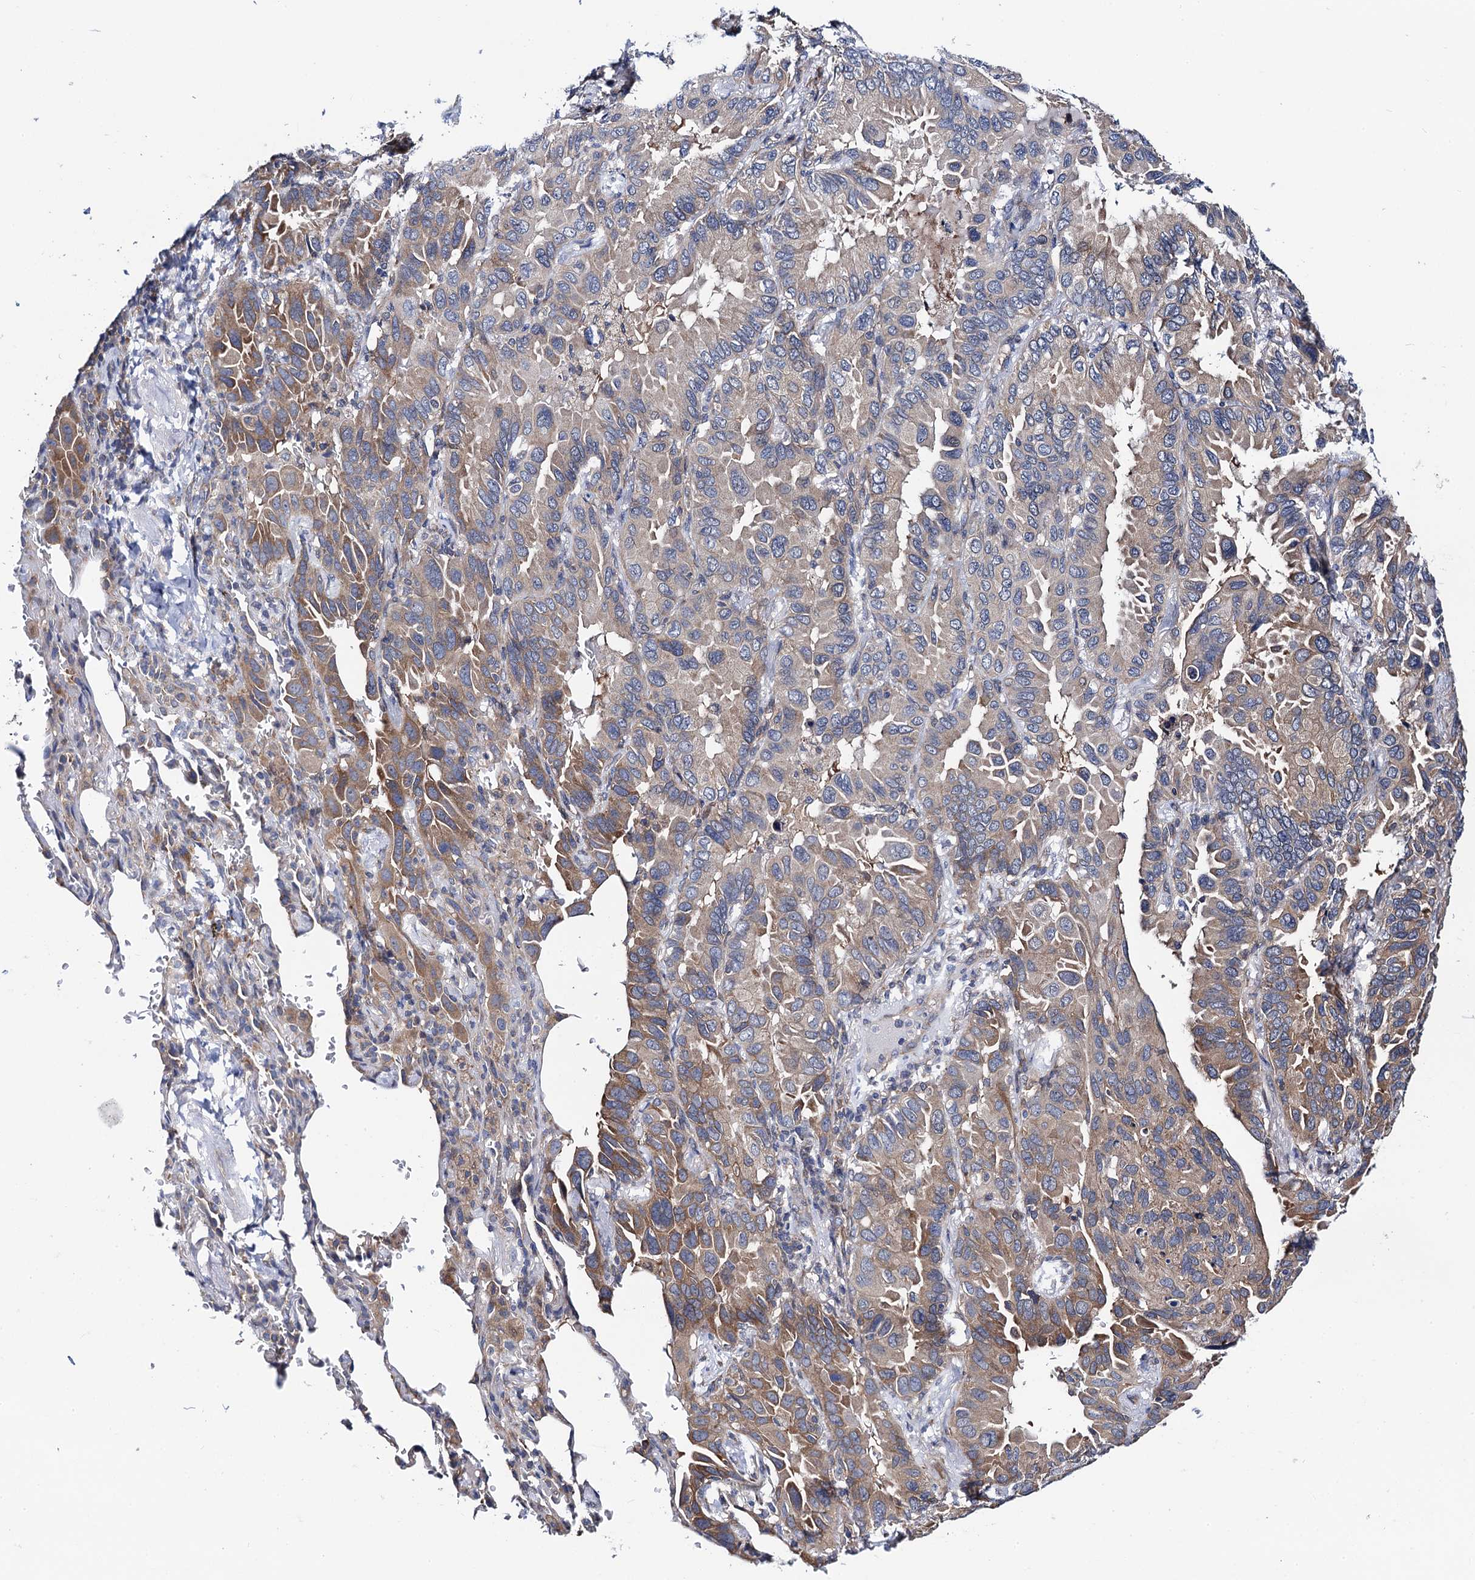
{"staining": {"intensity": "moderate", "quantity": "25%-75%", "location": "cytoplasmic/membranous"}, "tissue": "lung cancer", "cell_type": "Tumor cells", "image_type": "cancer", "snomed": [{"axis": "morphology", "description": "Adenocarcinoma, NOS"}, {"axis": "topography", "description": "Lung"}], "caption": "Lung cancer (adenocarcinoma) tissue exhibits moderate cytoplasmic/membranous positivity in about 25%-75% of tumor cells, visualized by immunohistochemistry.", "gene": "PGLS", "patient": {"sex": "male", "age": 64}}